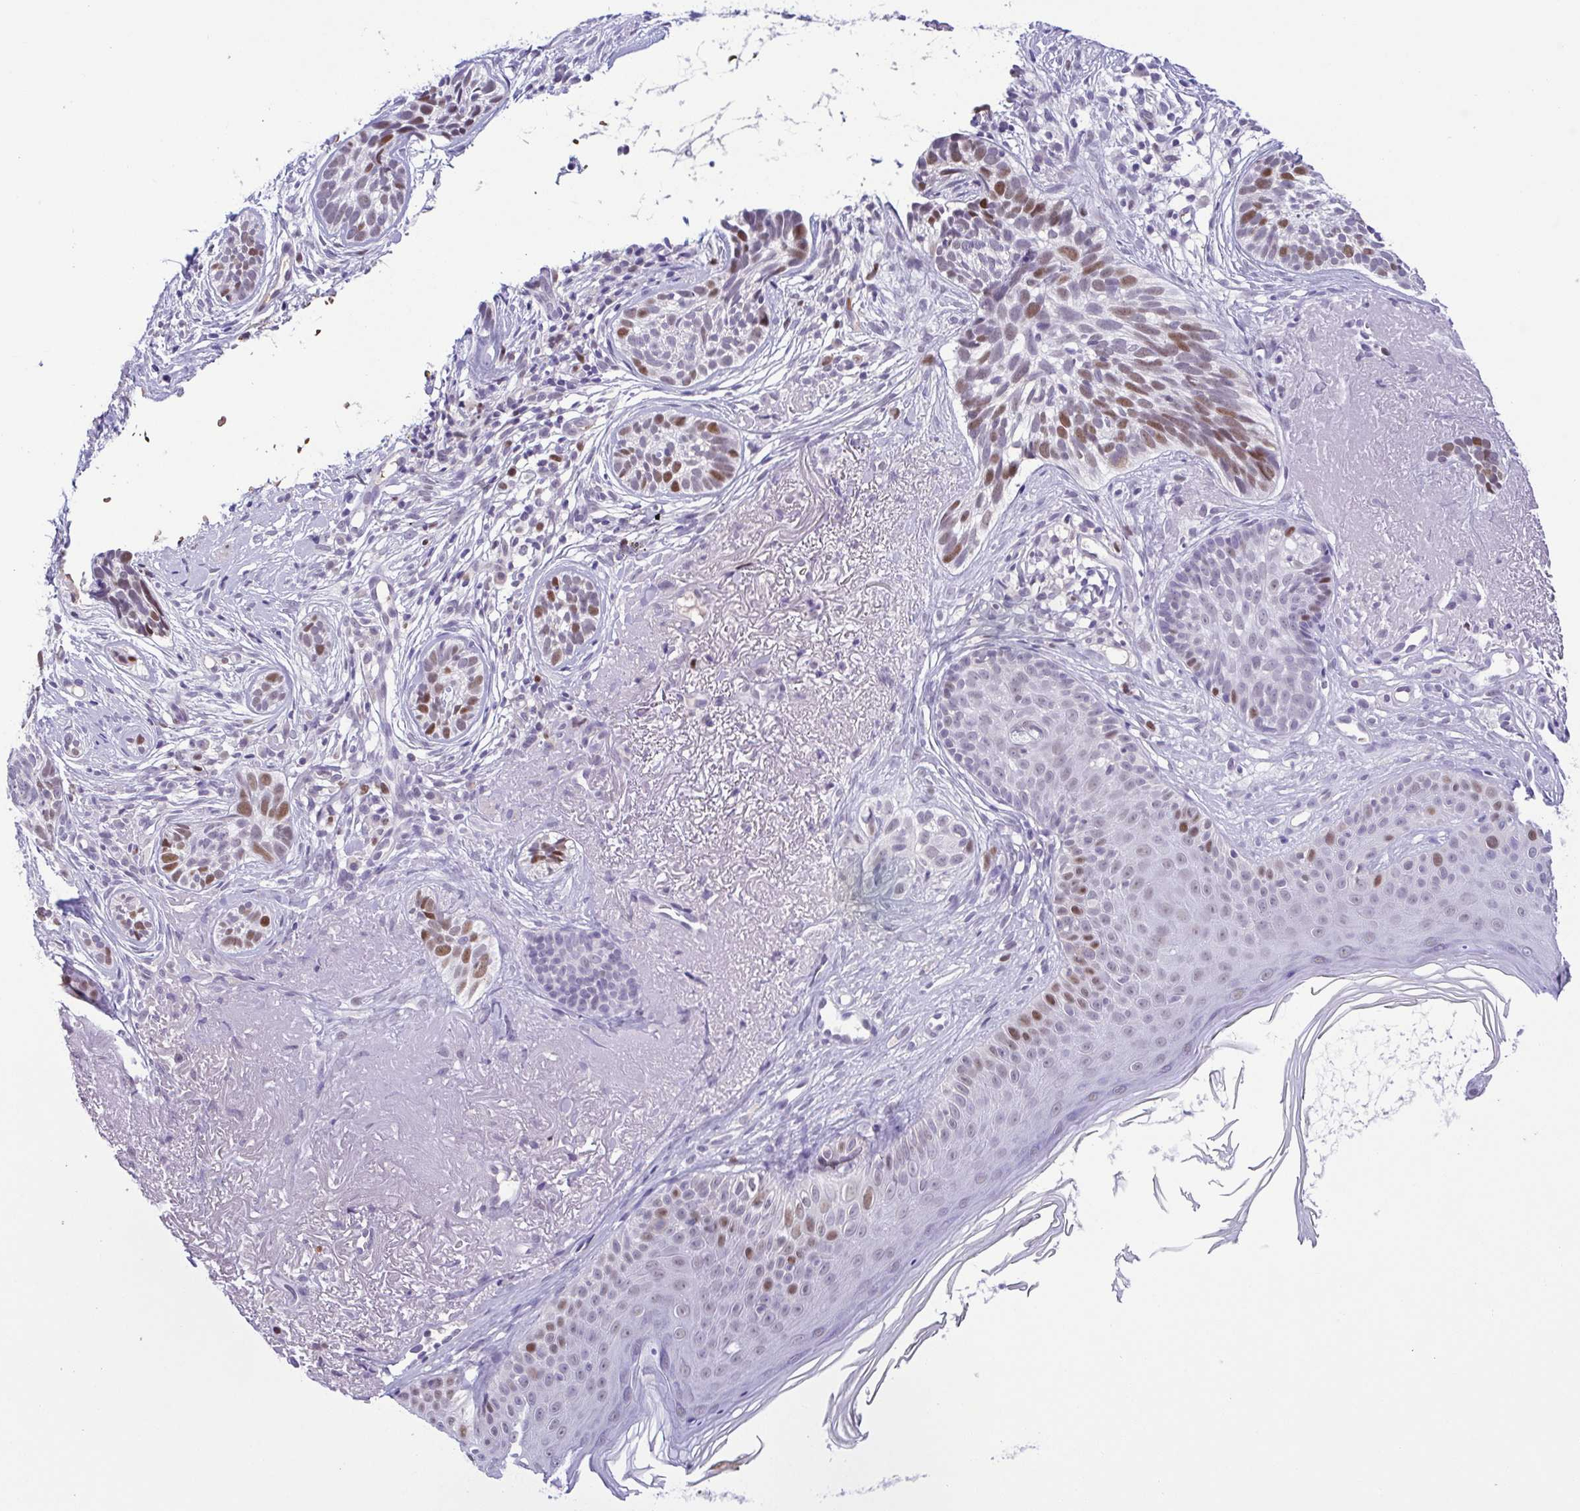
{"staining": {"intensity": "moderate", "quantity": "<25%", "location": "nuclear"}, "tissue": "skin cancer", "cell_type": "Tumor cells", "image_type": "cancer", "snomed": [{"axis": "morphology", "description": "Basal cell carcinoma"}, {"axis": "morphology", "description": "BCC, high aggressive"}, {"axis": "topography", "description": "Skin"}], "caption": "Immunohistochemistry (IHC) histopathology image of neoplastic tissue: basal cell carcinoma (skin) stained using IHC exhibits low levels of moderate protein expression localized specifically in the nuclear of tumor cells, appearing as a nuclear brown color.", "gene": "TIPIN", "patient": {"sex": "female", "age": 86}}